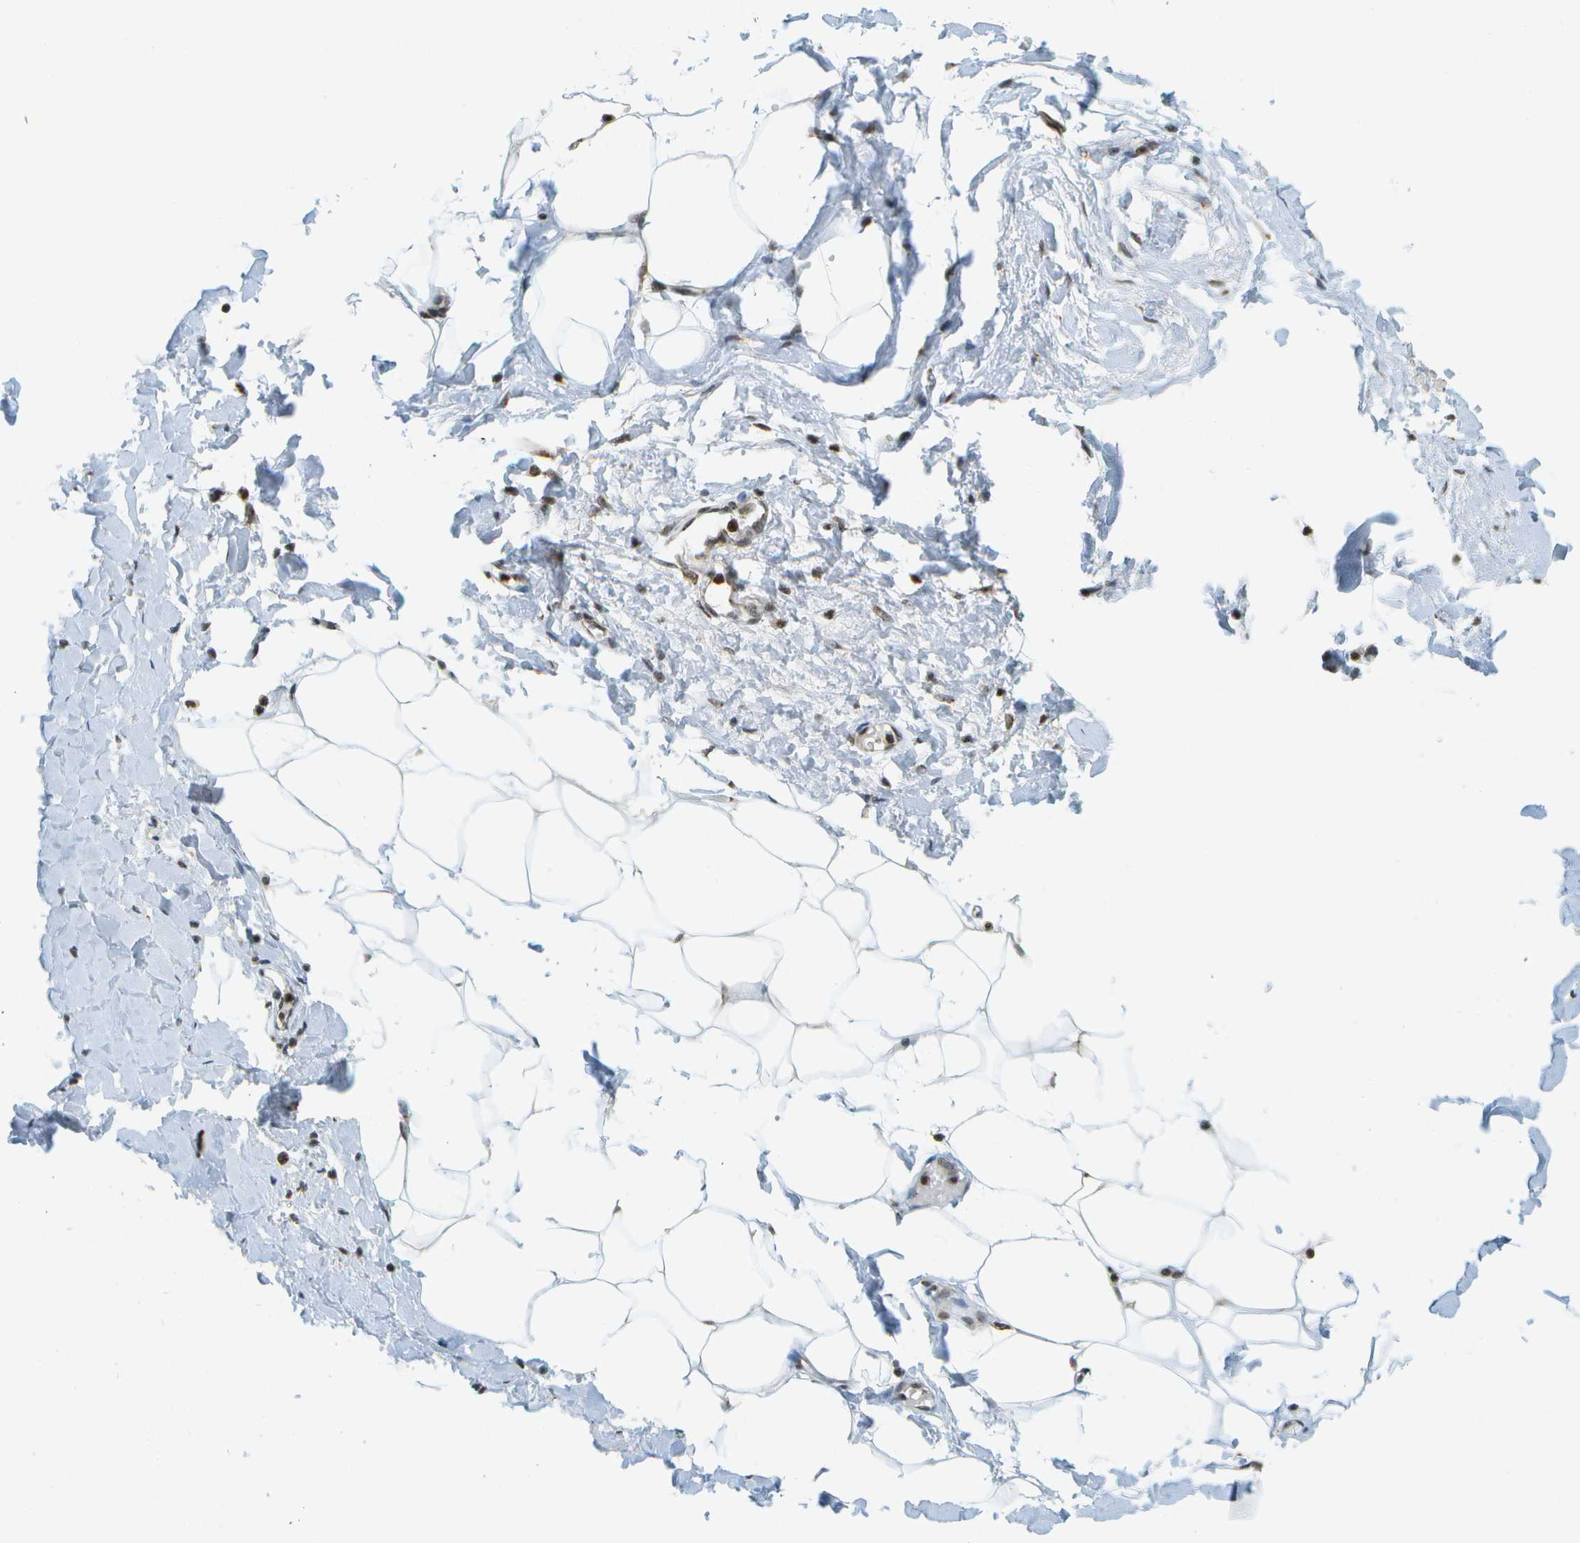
{"staining": {"intensity": "moderate", "quantity": ">75%", "location": "nuclear"}, "tissue": "adipose tissue", "cell_type": "Adipocytes", "image_type": "normal", "snomed": [{"axis": "morphology", "description": "Normal tissue, NOS"}, {"axis": "topography", "description": "Soft tissue"}, {"axis": "topography", "description": "Vascular tissue"}], "caption": "Immunohistochemistry histopathology image of benign adipose tissue: human adipose tissue stained using IHC reveals medium levels of moderate protein expression localized specifically in the nuclear of adipocytes, appearing as a nuclear brown color.", "gene": "EVC", "patient": {"sex": "female", "age": 35}}